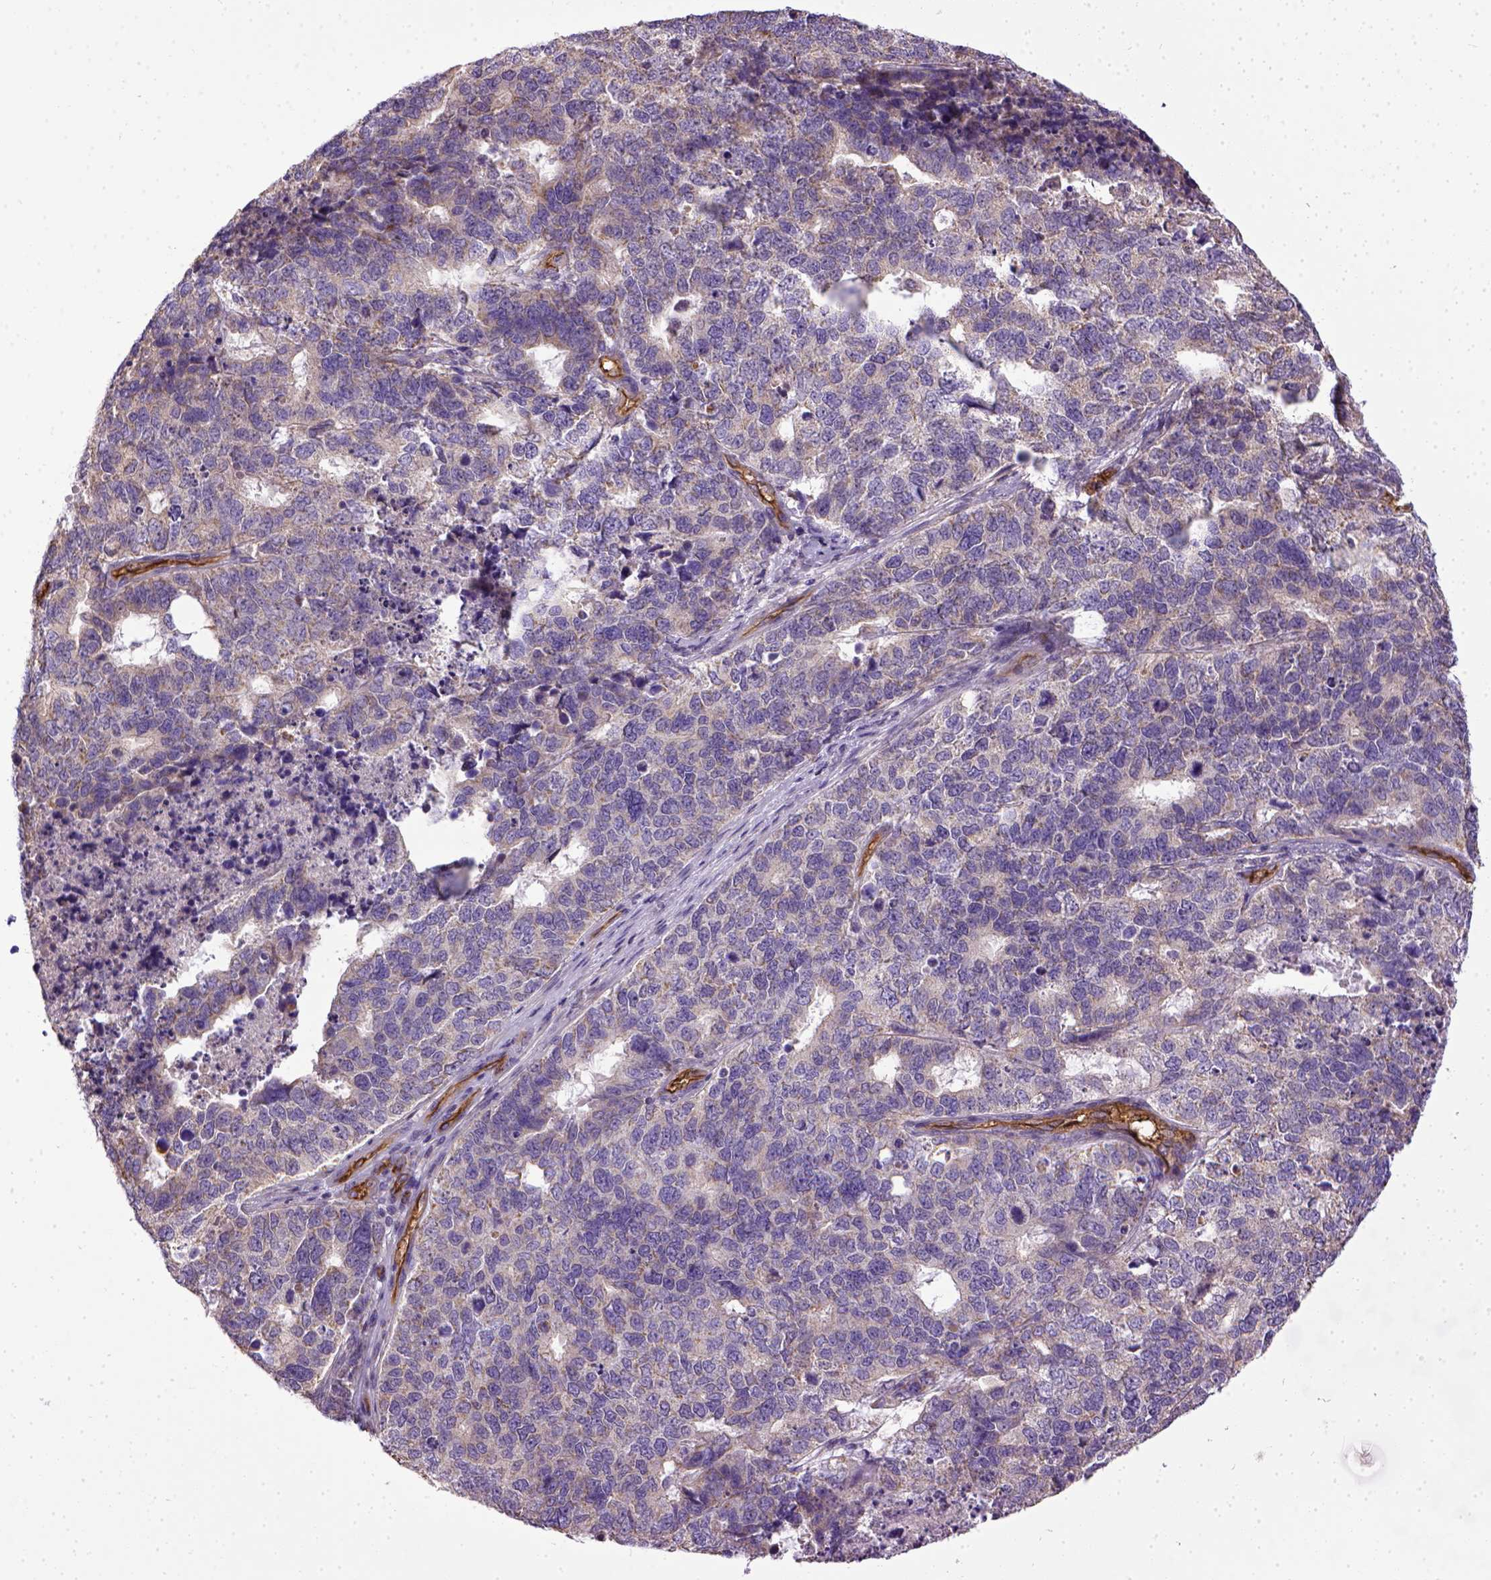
{"staining": {"intensity": "weak", "quantity": "25%-75%", "location": "cytoplasmic/membranous"}, "tissue": "cervical cancer", "cell_type": "Tumor cells", "image_type": "cancer", "snomed": [{"axis": "morphology", "description": "Squamous cell carcinoma, NOS"}, {"axis": "topography", "description": "Cervix"}], "caption": "Squamous cell carcinoma (cervical) was stained to show a protein in brown. There is low levels of weak cytoplasmic/membranous staining in about 25%-75% of tumor cells. The staining was performed using DAB (3,3'-diaminobenzidine) to visualize the protein expression in brown, while the nuclei were stained in blue with hematoxylin (Magnification: 20x).", "gene": "ENG", "patient": {"sex": "female", "age": 63}}